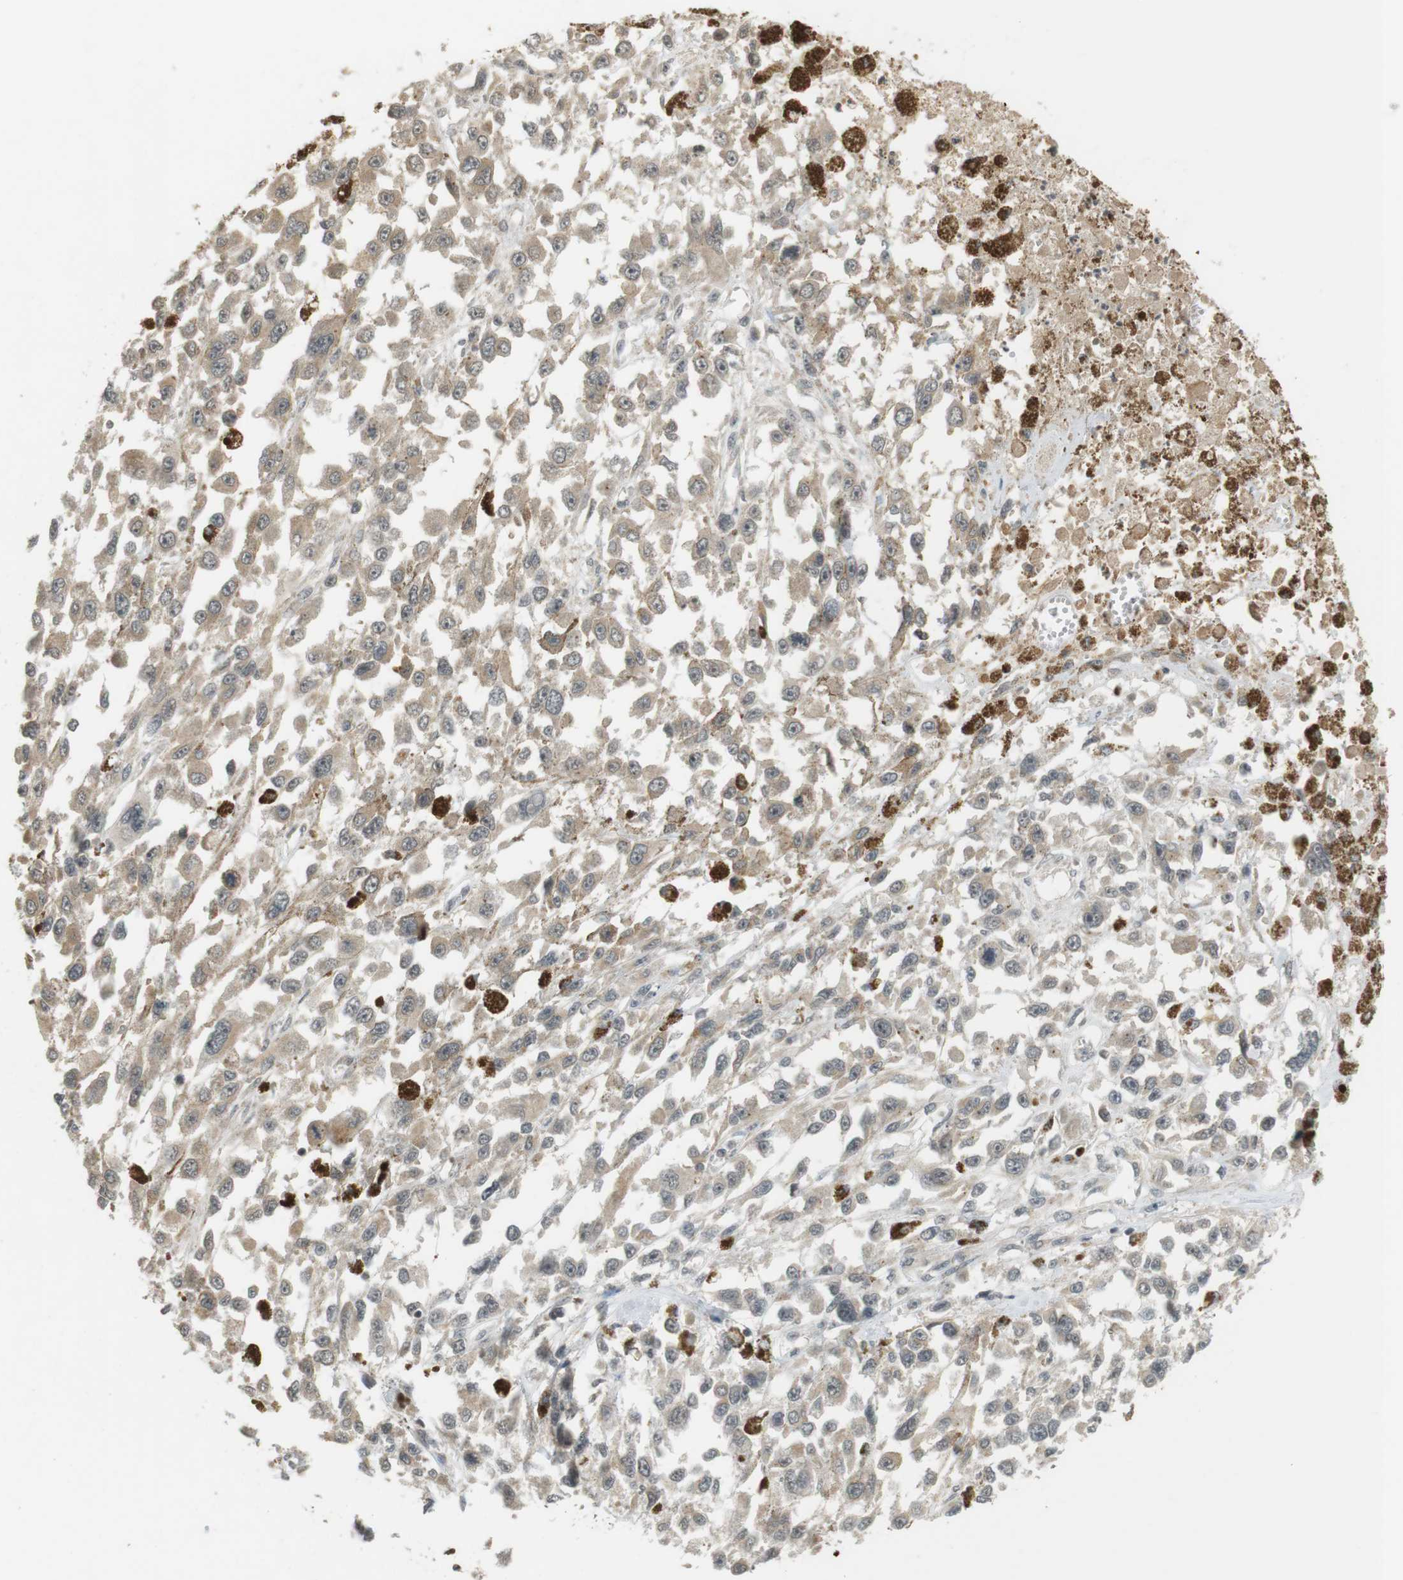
{"staining": {"intensity": "weak", "quantity": "<25%", "location": "cytoplasmic/membranous"}, "tissue": "melanoma", "cell_type": "Tumor cells", "image_type": "cancer", "snomed": [{"axis": "morphology", "description": "Malignant melanoma, Metastatic site"}, {"axis": "topography", "description": "Lymph node"}], "caption": "Immunohistochemistry (IHC) histopathology image of neoplastic tissue: human malignant melanoma (metastatic site) stained with DAB displays no significant protein expression in tumor cells.", "gene": "SRR", "patient": {"sex": "male", "age": 59}}